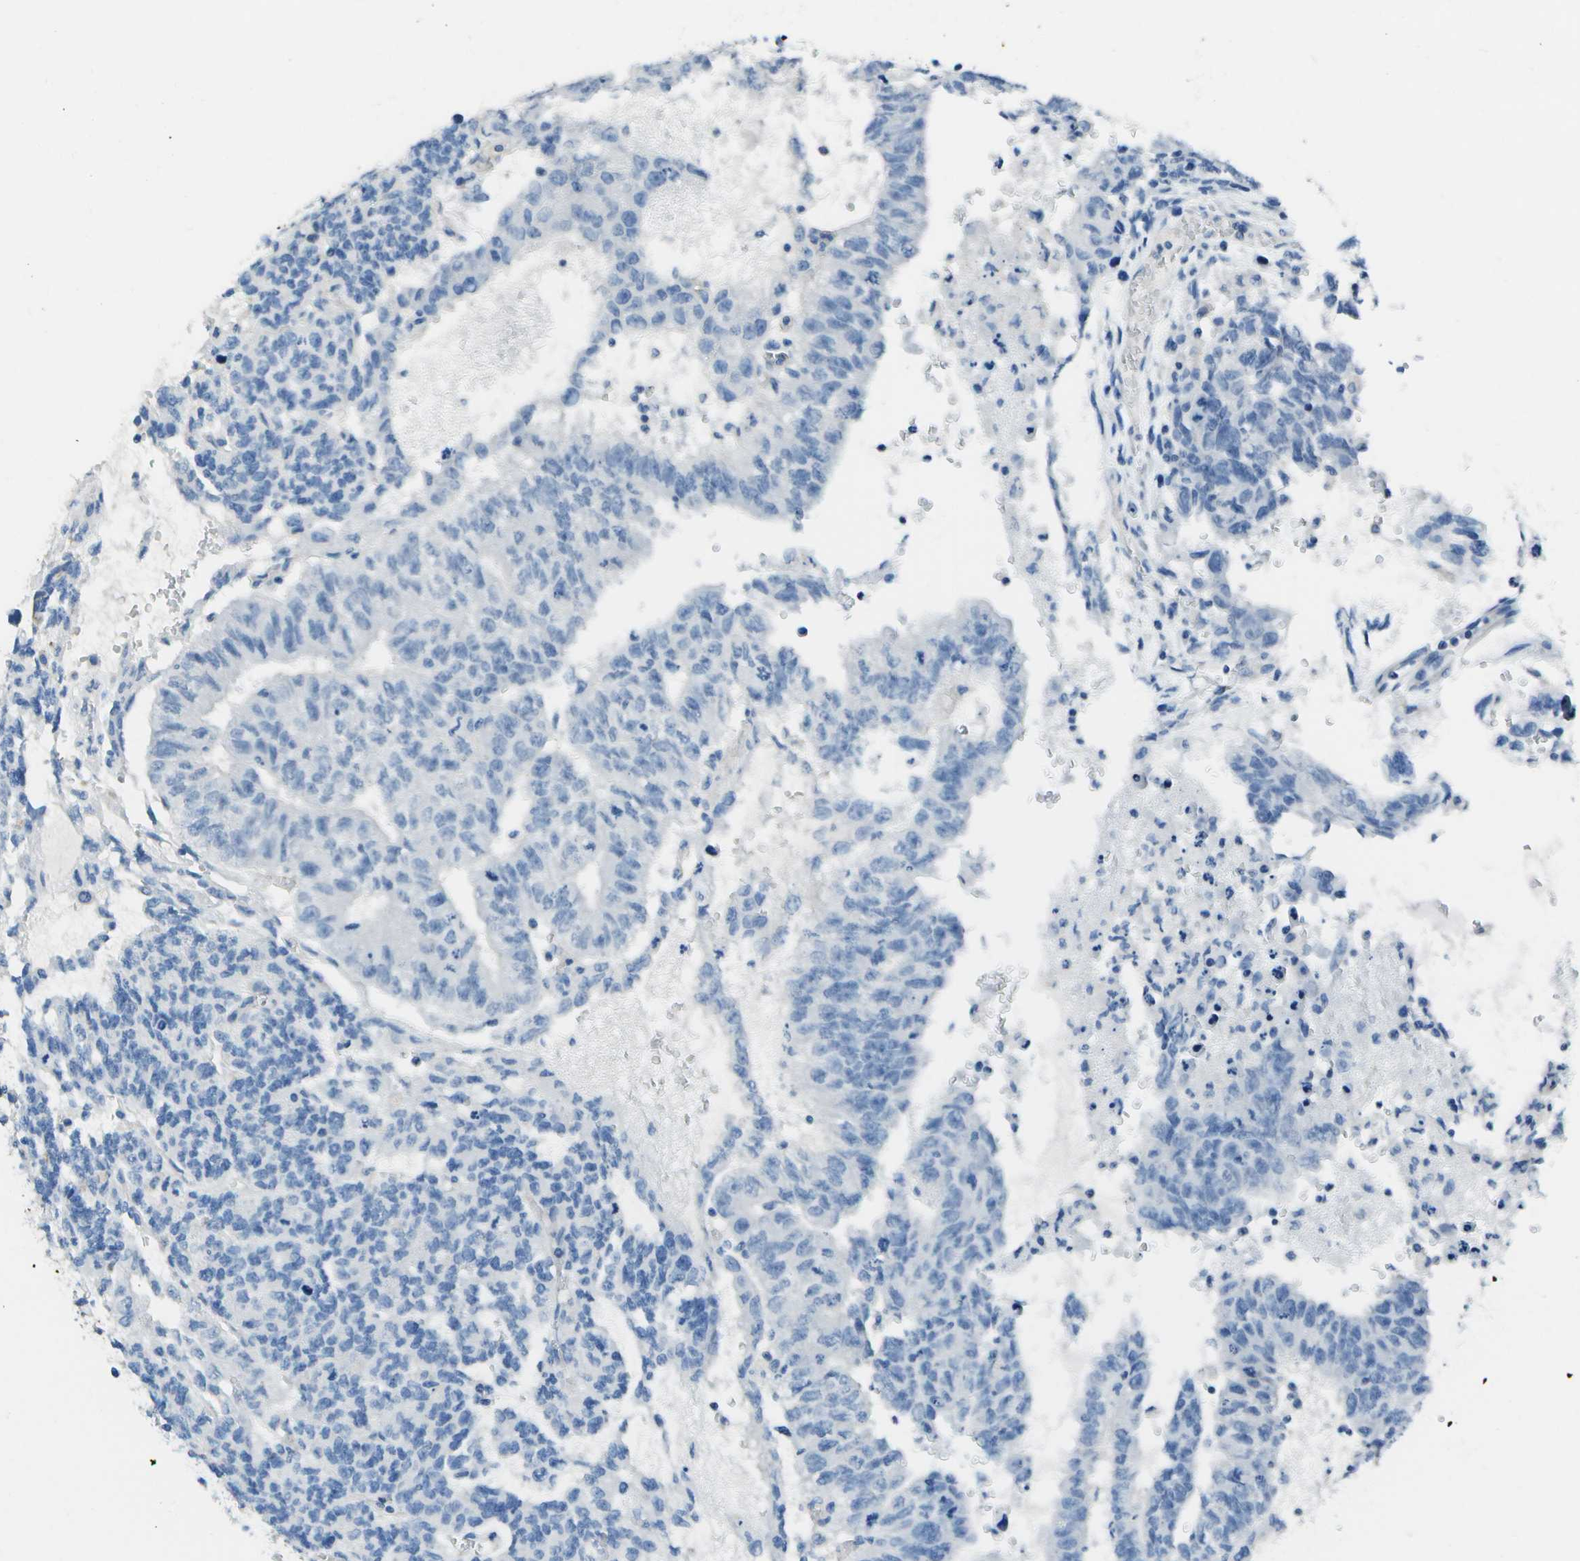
{"staining": {"intensity": "negative", "quantity": "none", "location": "none"}, "tissue": "testis cancer", "cell_type": "Tumor cells", "image_type": "cancer", "snomed": [{"axis": "morphology", "description": "Seminoma, NOS"}, {"axis": "morphology", "description": "Carcinoma, Embryonal, NOS"}, {"axis": "topography", "description": "Testis"}], "caption": "This micrograph is of testis cancer stained with immunohistochemistry to label a protein in brown with the nuclei are counter-stained blue. There is no staining in tumor cells.", "gene": "DCT", "patient": {"sex": "male", "age": 52}}